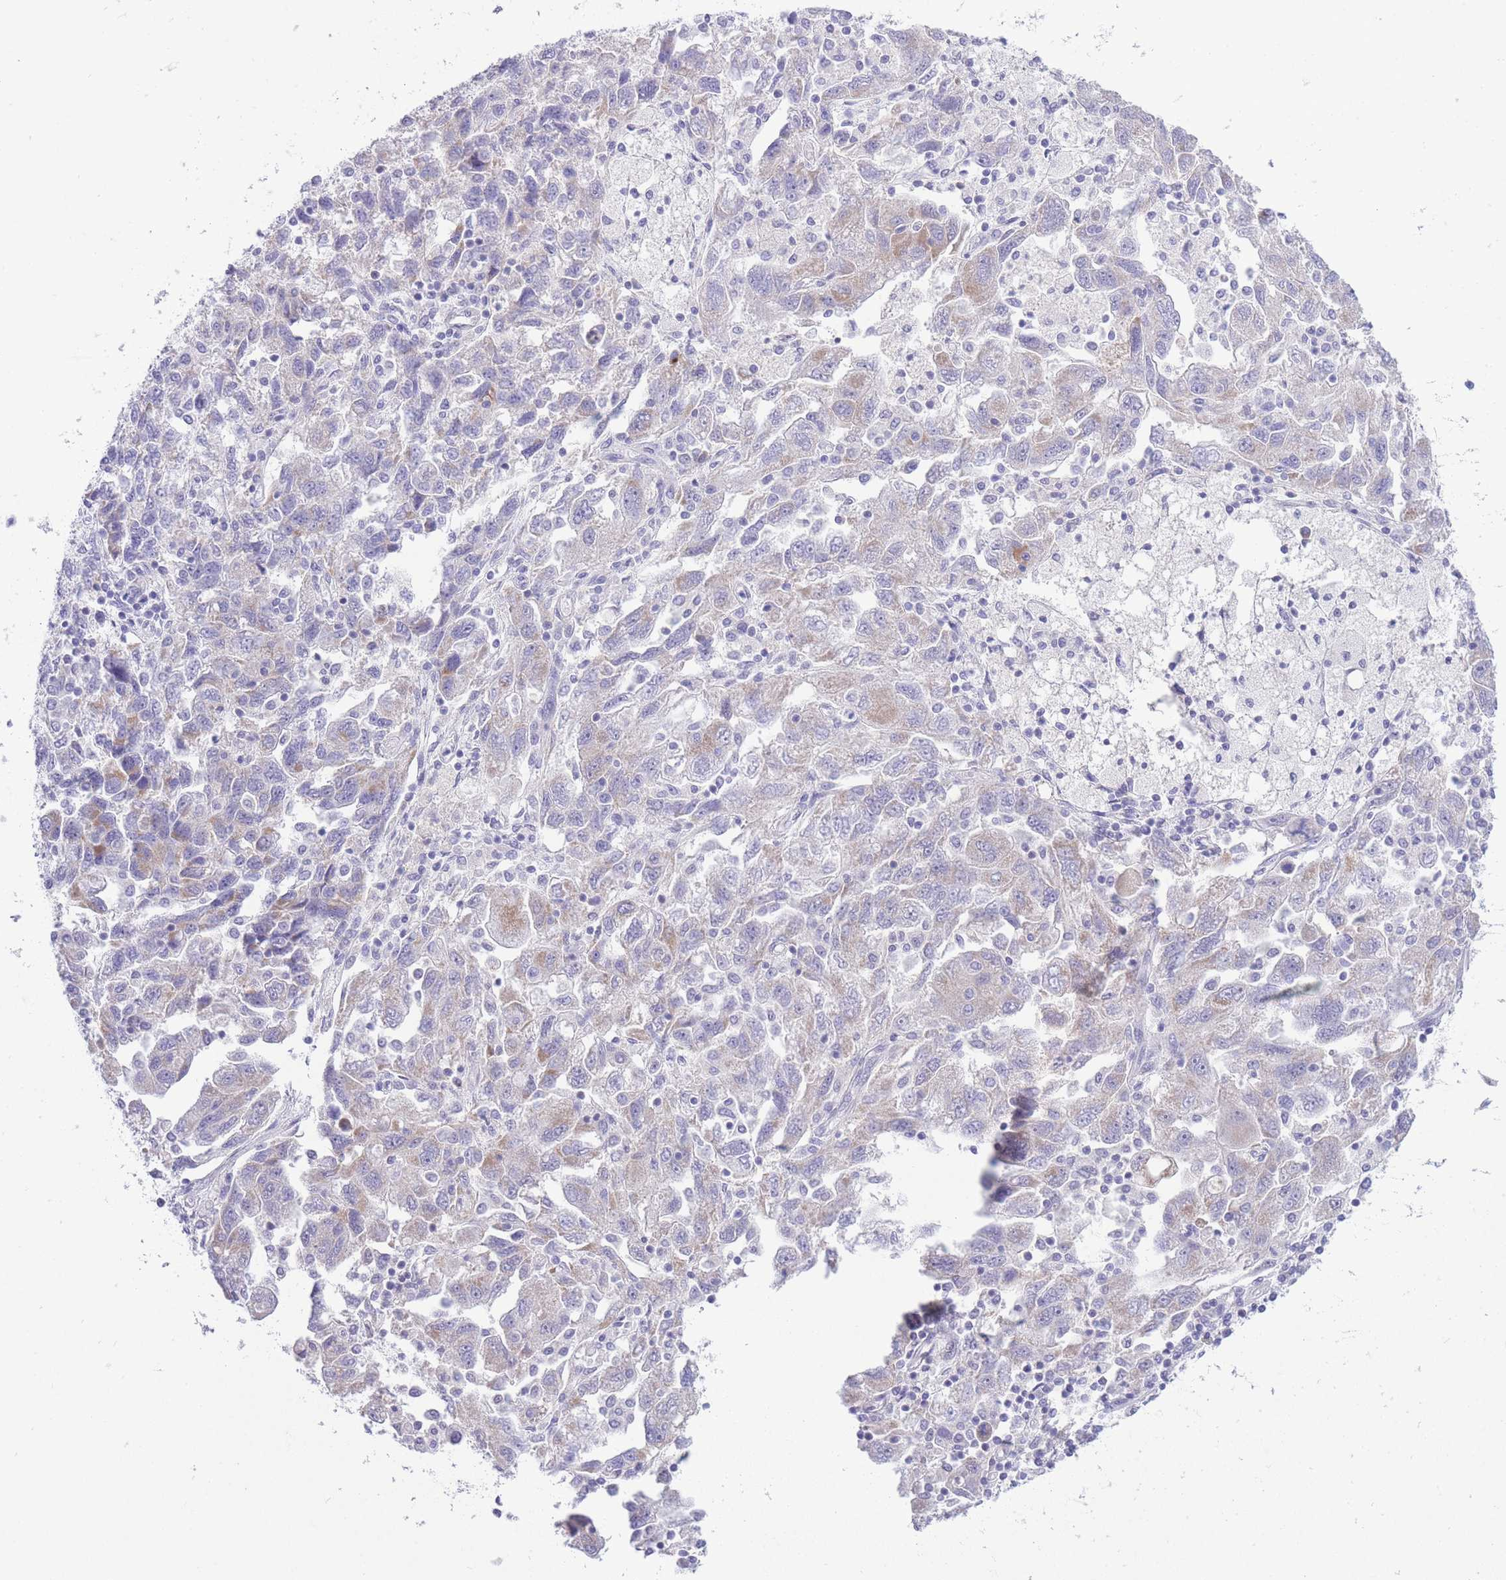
{"staining": {"intensity": "weak", "quantity": "<25%", "location": "cytoplasmic/membranous"}, "tissue": "ovarian cancer", "cell_type": "Tumor cells", "image_type": "cancer", "snomed": [{"axis": "morphology", "description": "Carcinoma, NOS"}, {"axis": "morphology", "description": "Cystadenocarcinoma, serous, NOS"}, {"axis": "topography", "description": "Ovary"}], "caption": "The immunohistochemistry image has no significant positivity in tumor cells of ovarian cancer (serous cystadenocarcinoma) tissue.", "gene": "ASAP3", "patient": {"sex": "female", "age": 69}}